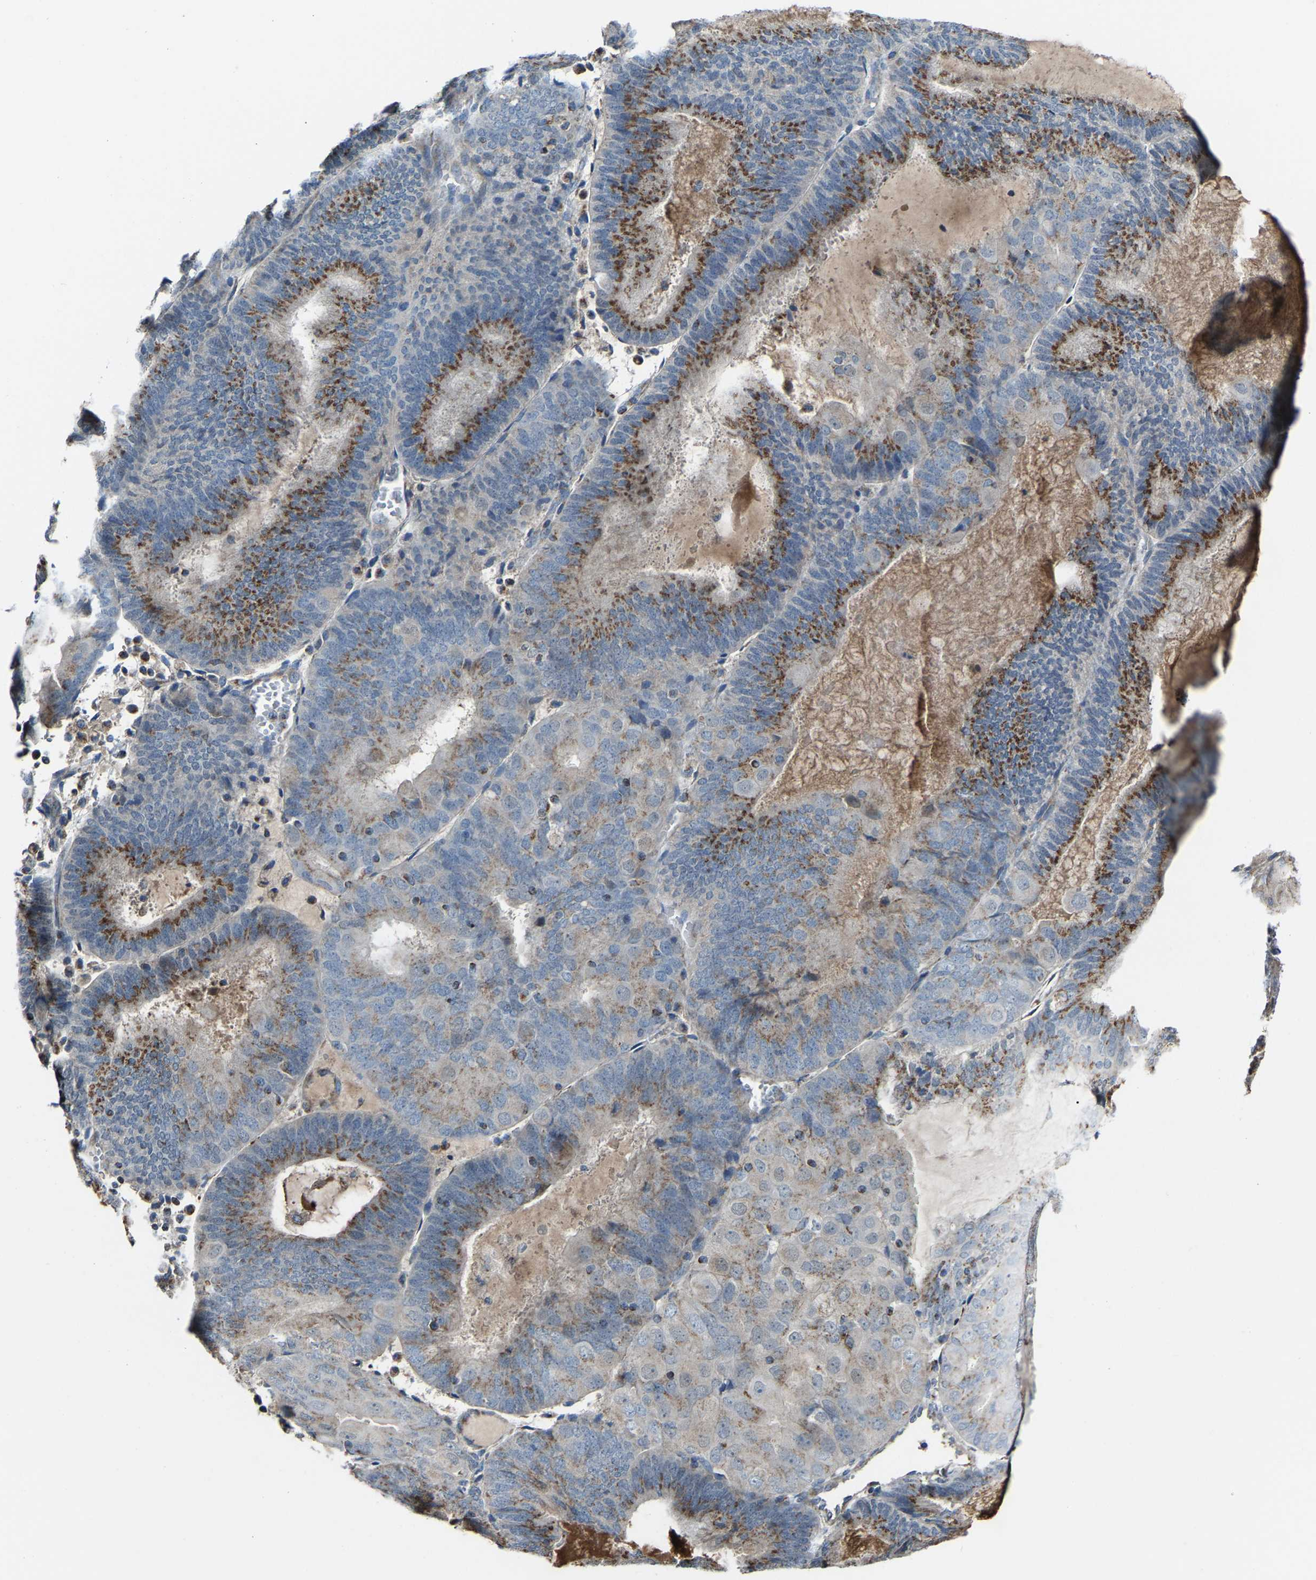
{"staining": {"intensity": "moderate", "quantity": ">75%", "location": "cytoplasmic/membranous"}, "tissue": "endometrial cancer", "cell_type": "Tumor cells", "image_type": "cancer", "snomed": [{"axis": "morphology", "description": "Adenocarcinoma, NOS"}, {"axis": "topography", "description": "Endometrium"}], "caption": "A photomicrograph of human endometrial cancer (adenocarcinoma) stained for a protein demonstrates moderate cytoplasmic/membranous brown staining in tumor cells. (Stains: DAB (3,3'-diaminobenzidine) in brown, nuclei in blue, Microscopy: brightfield microscopy at high magnification).", "gene": "CANT1", "patient": {"sex": "female", "age": 81}}